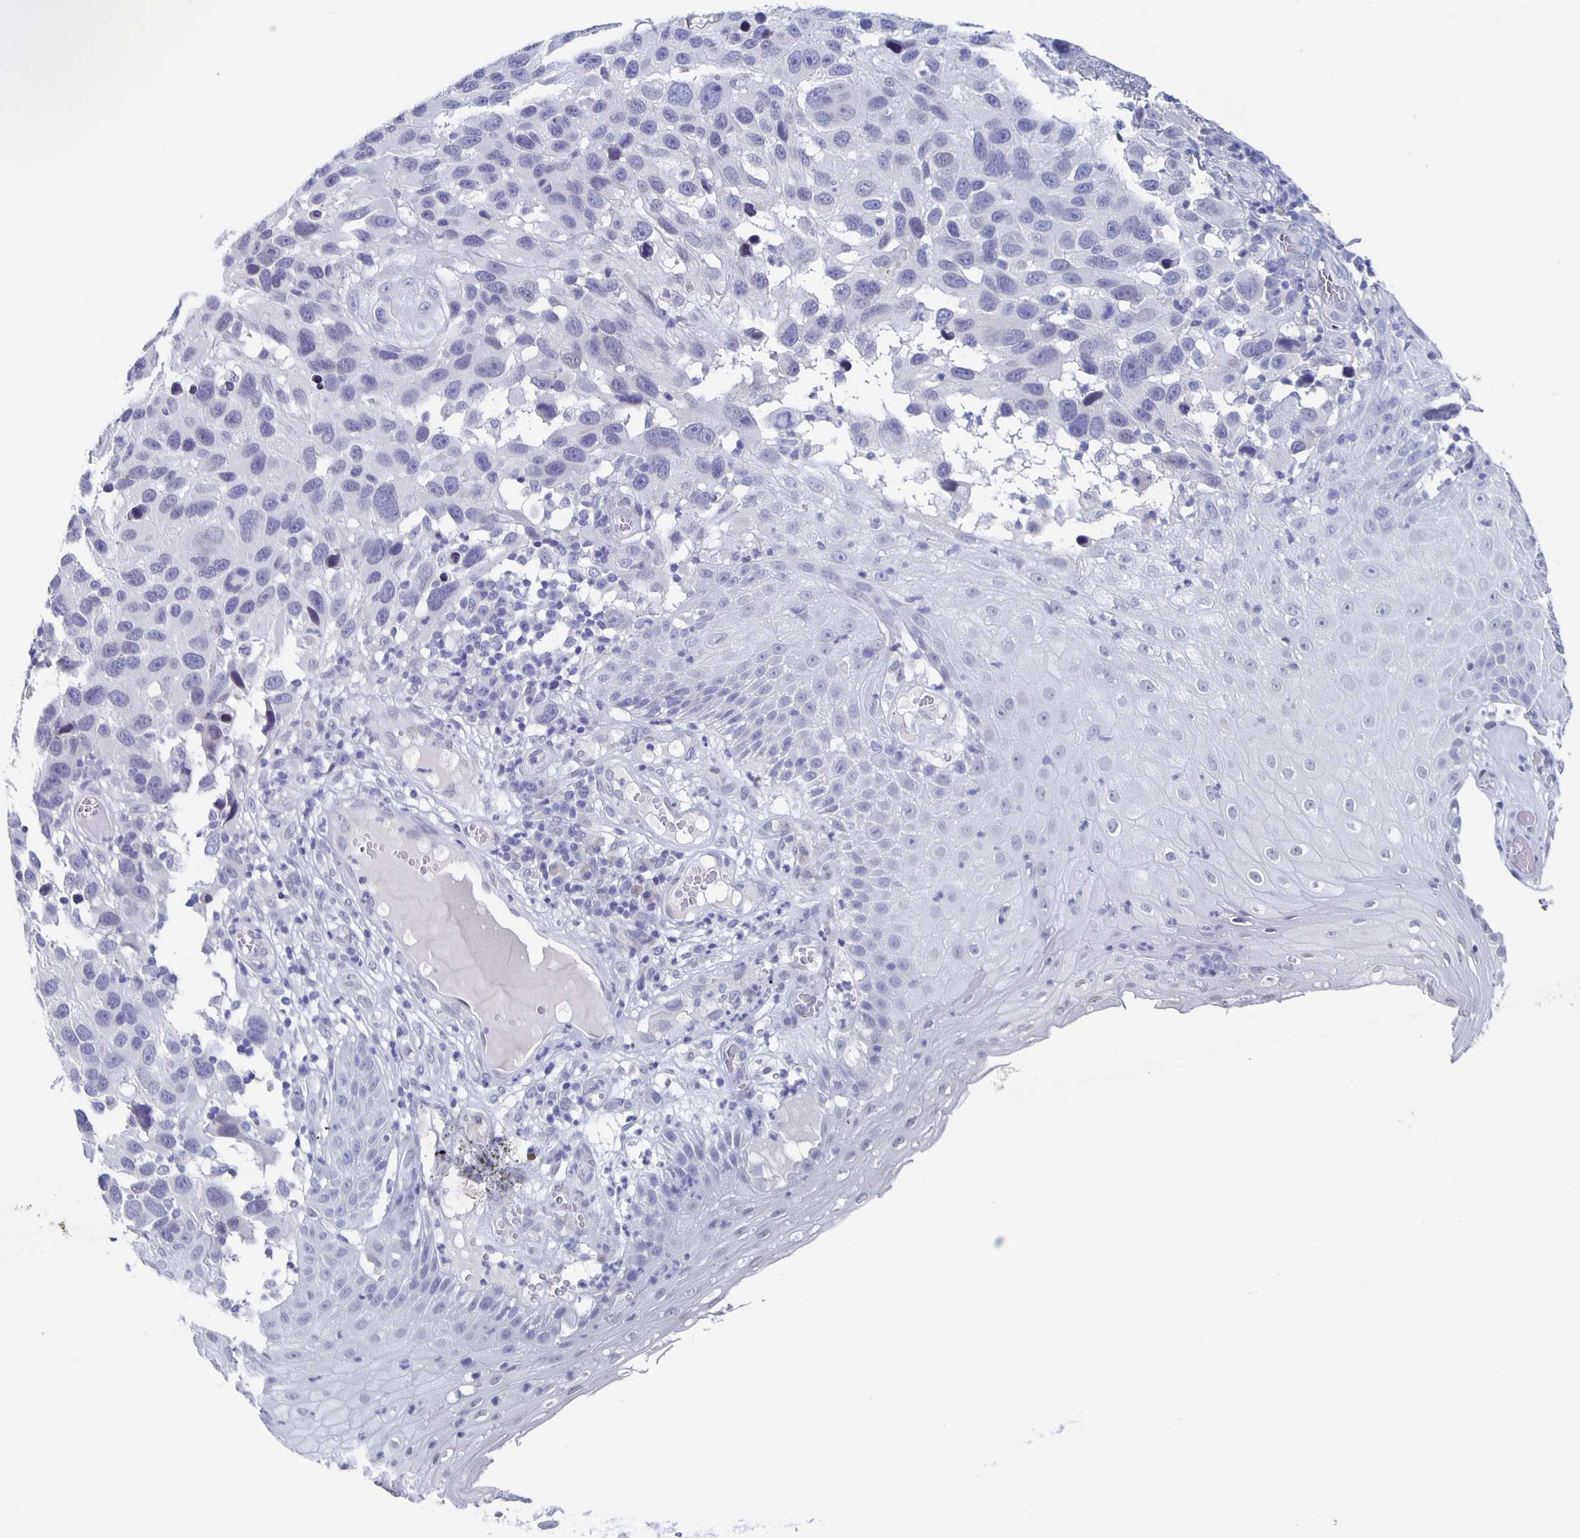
{"staining": {"intensity": "negative", "quantity": "none", "location": "none"}, "tissue": "melanoma", "cell_type": "Tumor cells", "image_type": "cancer", "snomed": [{"axis": "morphology", "description": "Malignant melanoma, NOS"}, {"axis": "topography", "description": "Skin"}], "caption": "Tumor cells are negative for protein expression in human malignant melanoma.", "gene": "CCDC17", "patient": {"sex": "male", "age": 53}}